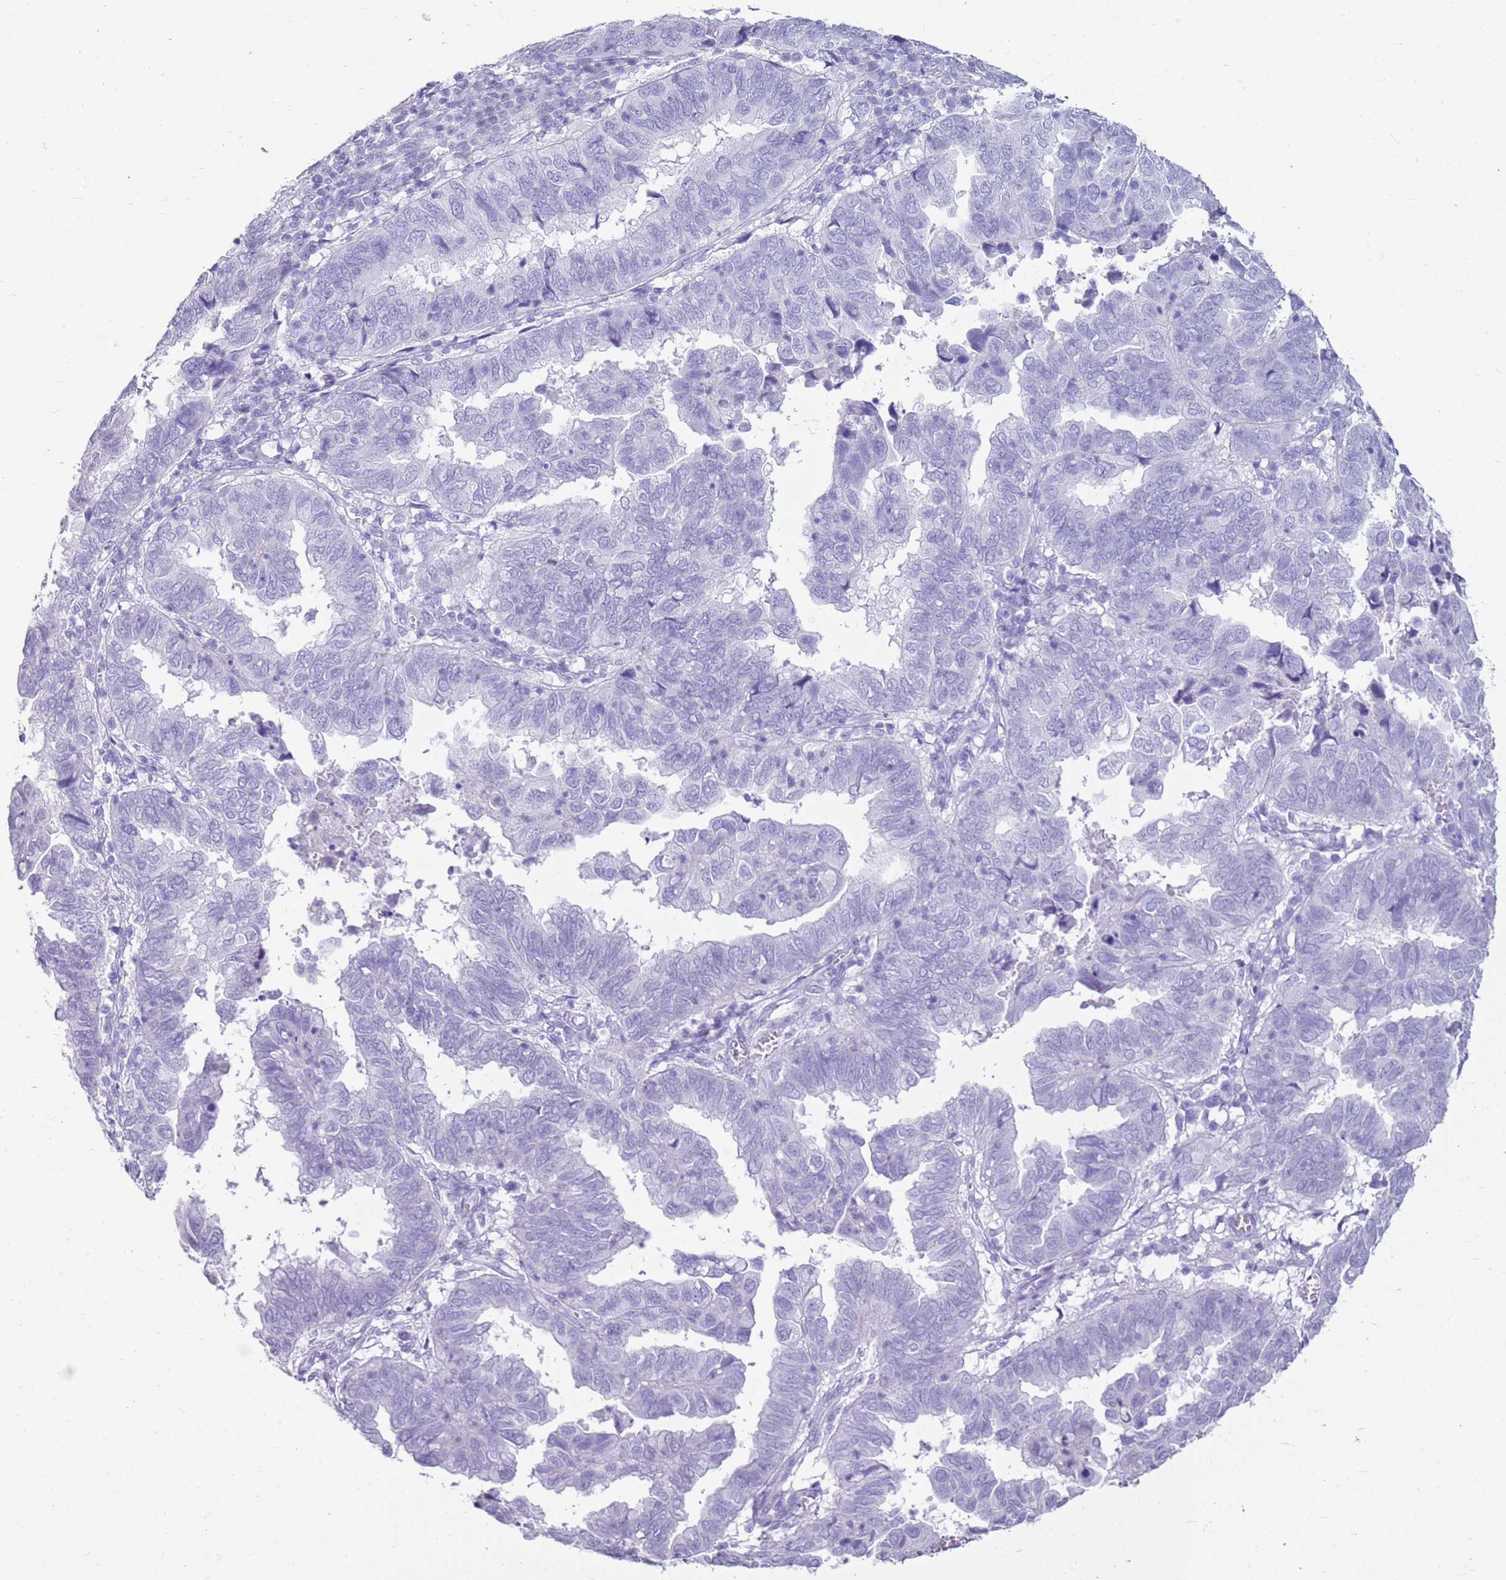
{"staining": {"intensity": "negative", "quantity": "none", "location": "none"}, "tissue": "endometrial cancer", "cell_type": "Tumor cells", "image_type": "cancer", "snomed": [{"axis": "morphology", "description": "Adenocarcinoma, NOS"}, {"axis": "topography", "description": "Uterus"}], "caption": "An IHC micrograph of endometrial cancer is shown. There is no staining in tumor cells of endometrial cancer.", "gene": "CA8", "patient": {"sex": "female", "age": 77}}